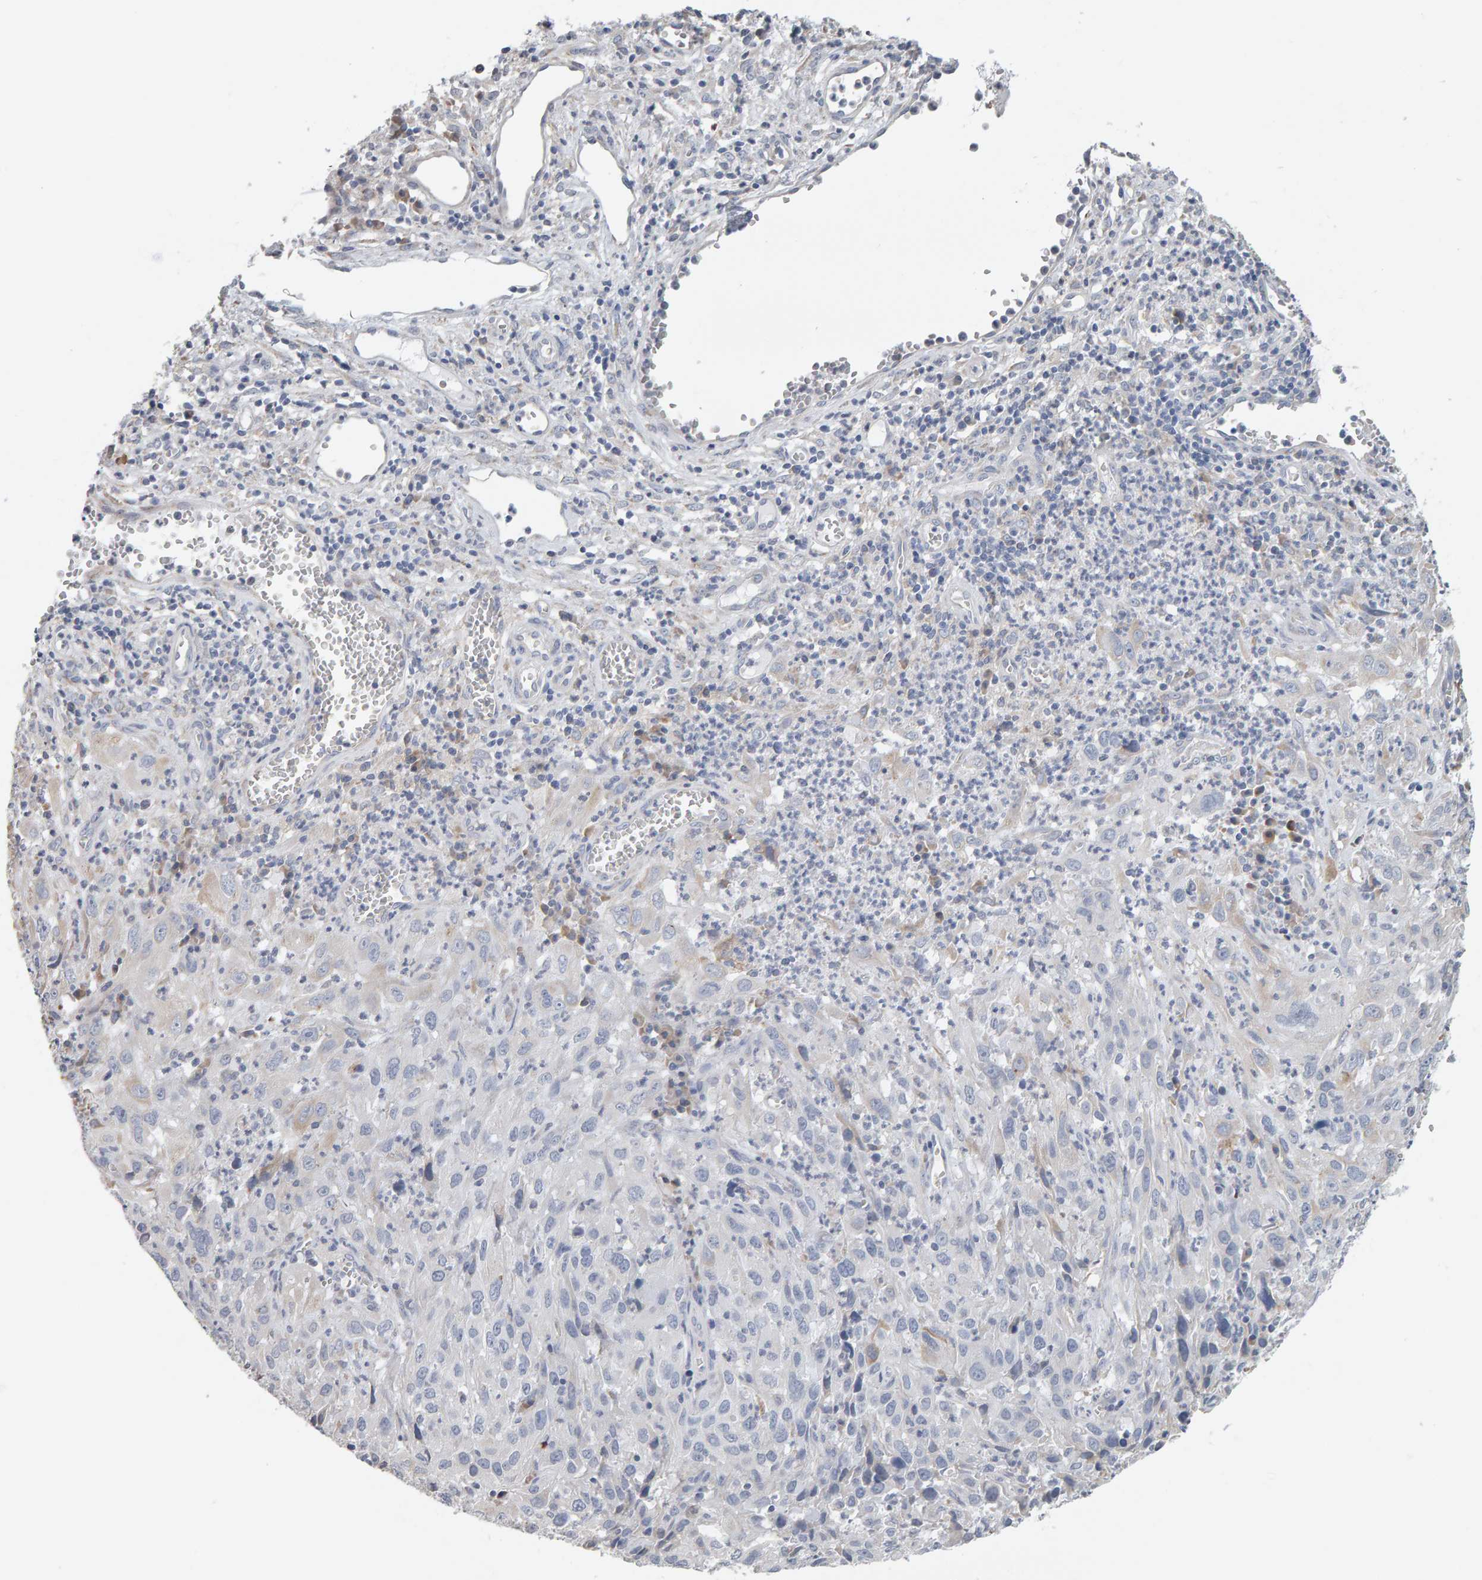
{"staining": {"intensity": "negative", "quantity": "none", "location": "none"}, "tissue": "cervical cancer", "cell_type": "Tumor cells", "image_type": "cancer", "snomed": [{"axis": "morphology", "description": "Squamous cell carcinoma, NOS"}, {"axis": "topography", "description": "Cervix"}], "caption": "DAB (3,3'-diaminobenzidine) immunohistochemical staining of cervical squamous cell carcinoma exhibits no significant positivity in tumor cells.", "gene": "ADHFE1", "patient": {"sex": "female", "age": 32}}